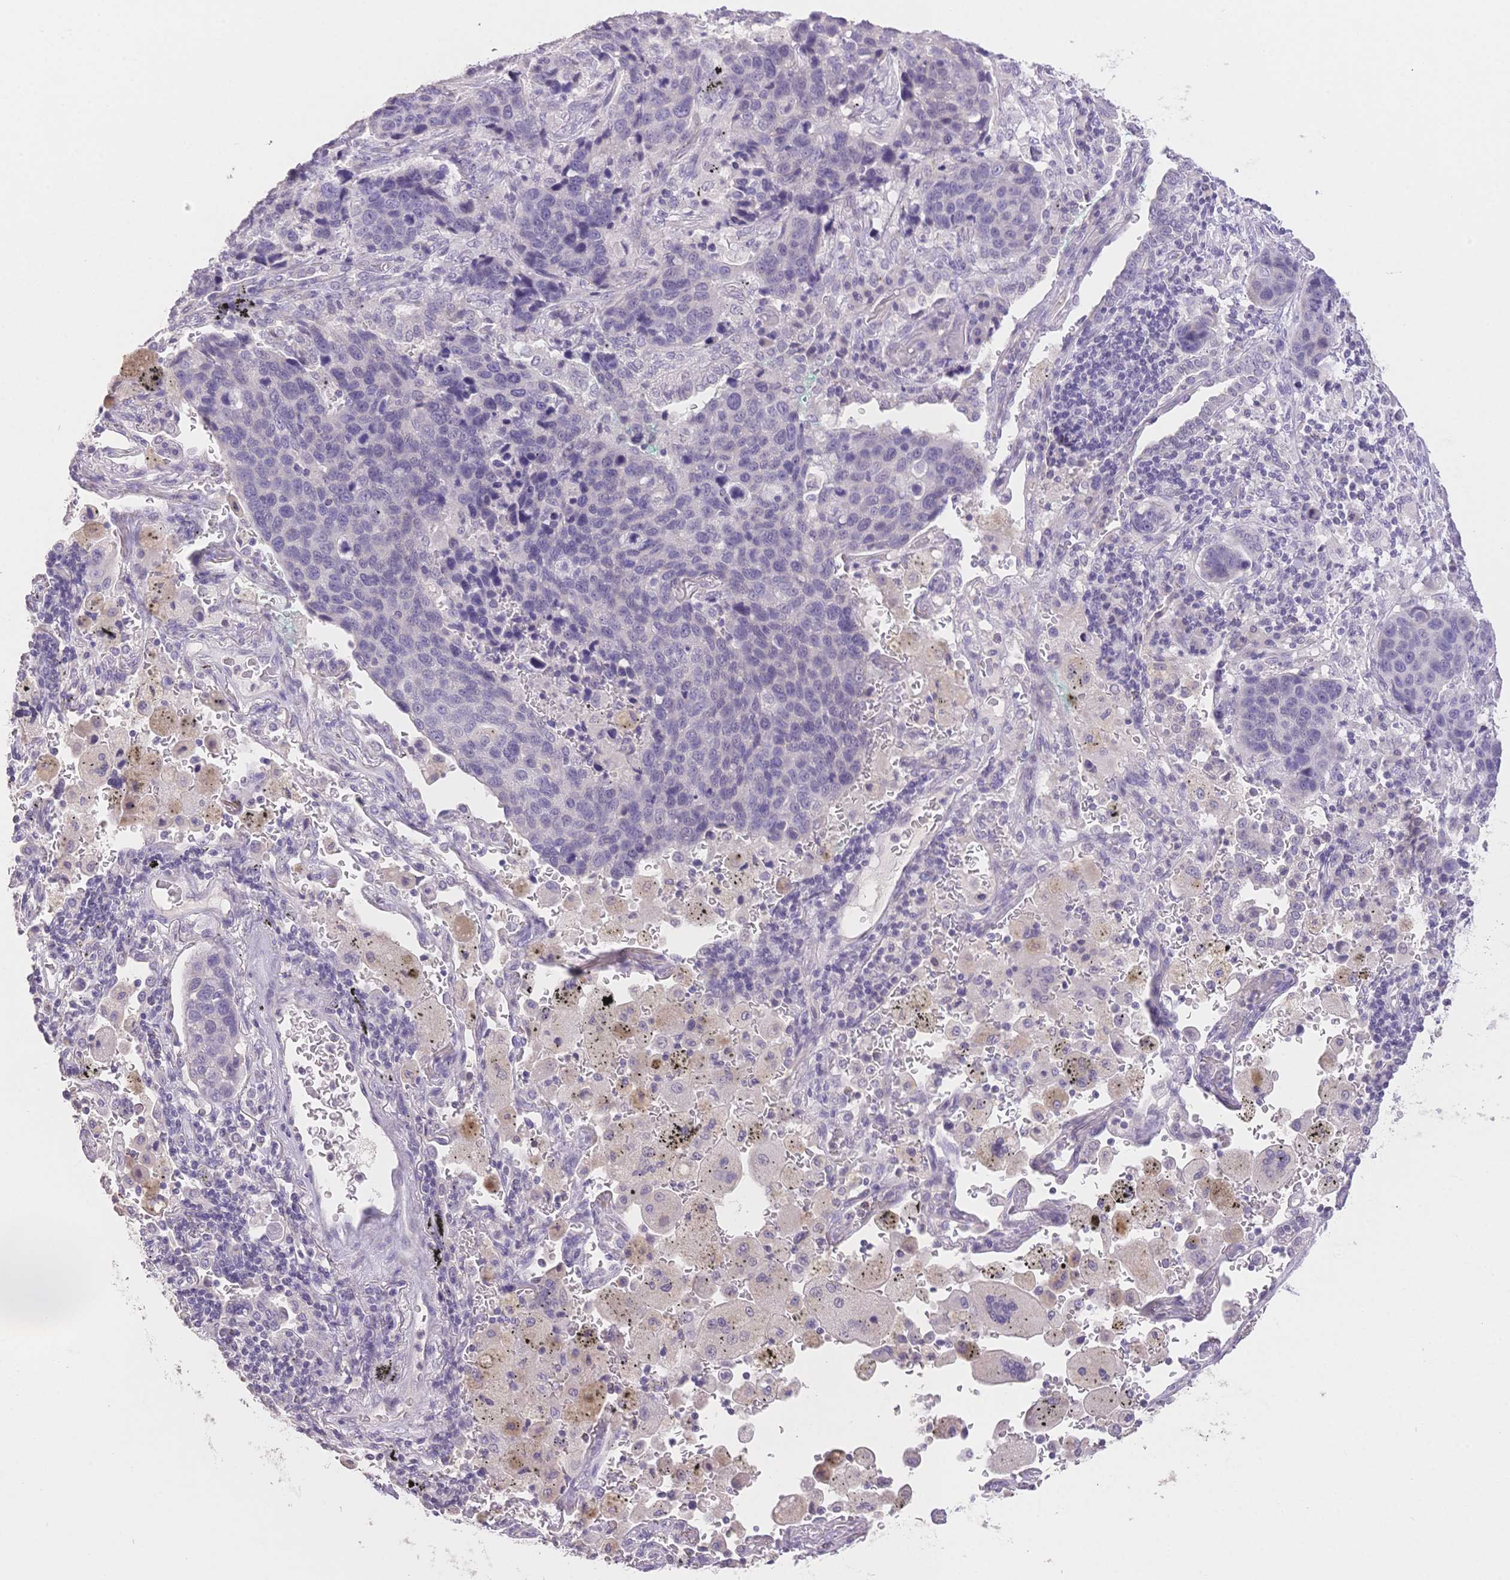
{"staining": {"intensity": "negative", "quantity": "none", "location": "none"}, "tissue": "lung cancer", "cell_type": "Tumor cells", "image_type": "cancer", "snomed": [{"axis": "morphology", "description": "Squamous cell carcinoma, NOS"}, {"axis": "topography", "description": "Lymph node"}, {"axis": "topography", "description": "Lung"}], "caption": "Immunohistochemistry image of squamous cell carcinoma (lung) stained for a protein (brown), which exhibits no positivity in tumor cells. (IHC, brightfield microscopy, high magnification).", "gene": "SUV39H2", "patient": {"sex": "male", "age": 61}}